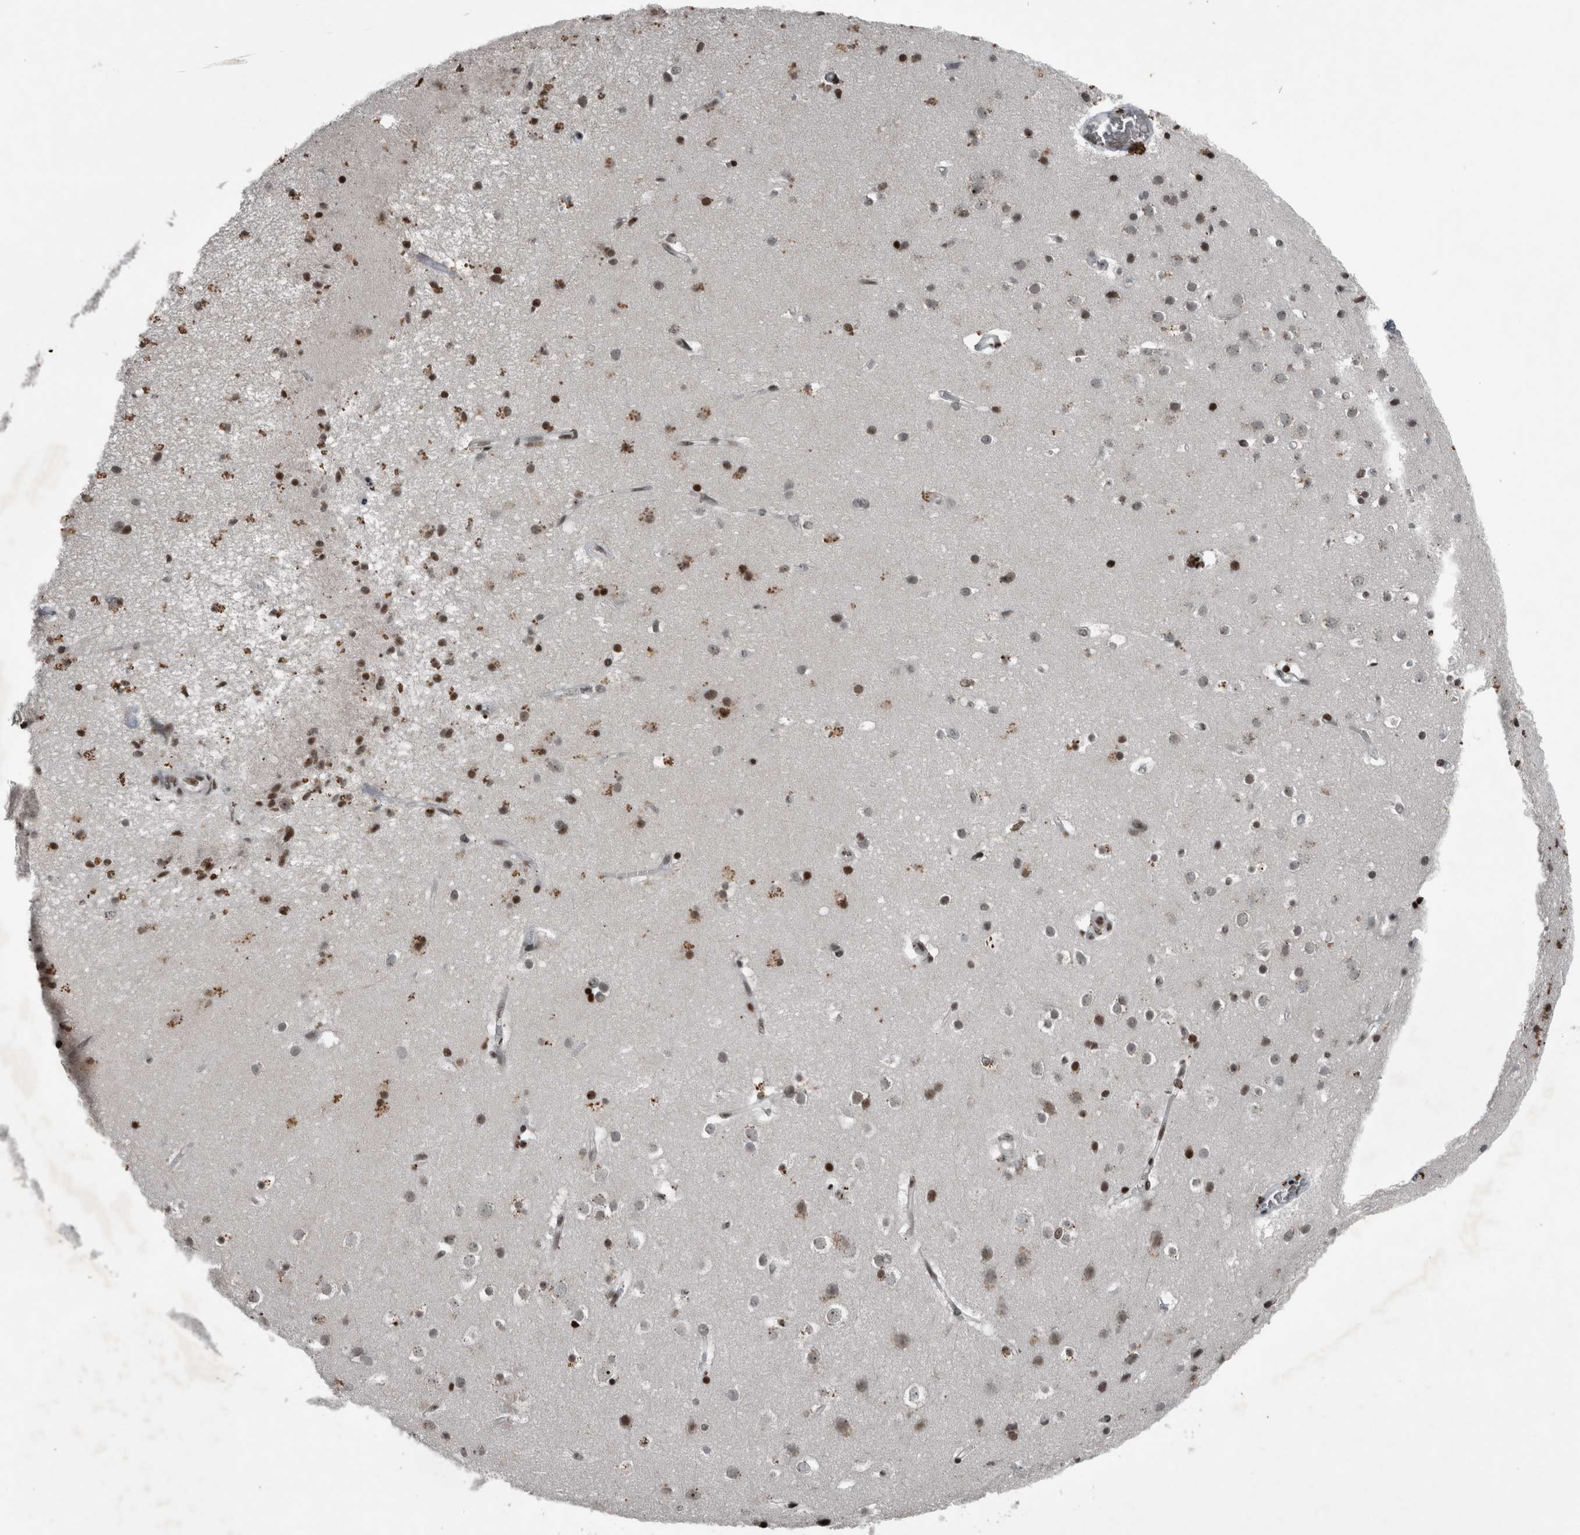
{"staining": {"intensity": "moderate", "quantity": ">75%", "location": "nuclear"}, "tissue": "cerebral cortex", "cell_type": "Endothelial cells", "image_type": "normal", "snomed": [{"axis": "morphology", "description": "Normal tissue, NOS"}, {"axis": "topography", "description": "Cerebral cortex"}], "caption": "Protein analysis of normal cerebral cortex demonstrates moderate nuclear staining in about >75% of endothelial cells.", "gene": "UNC50", "patient": {"sex": "male", "age": 54}}